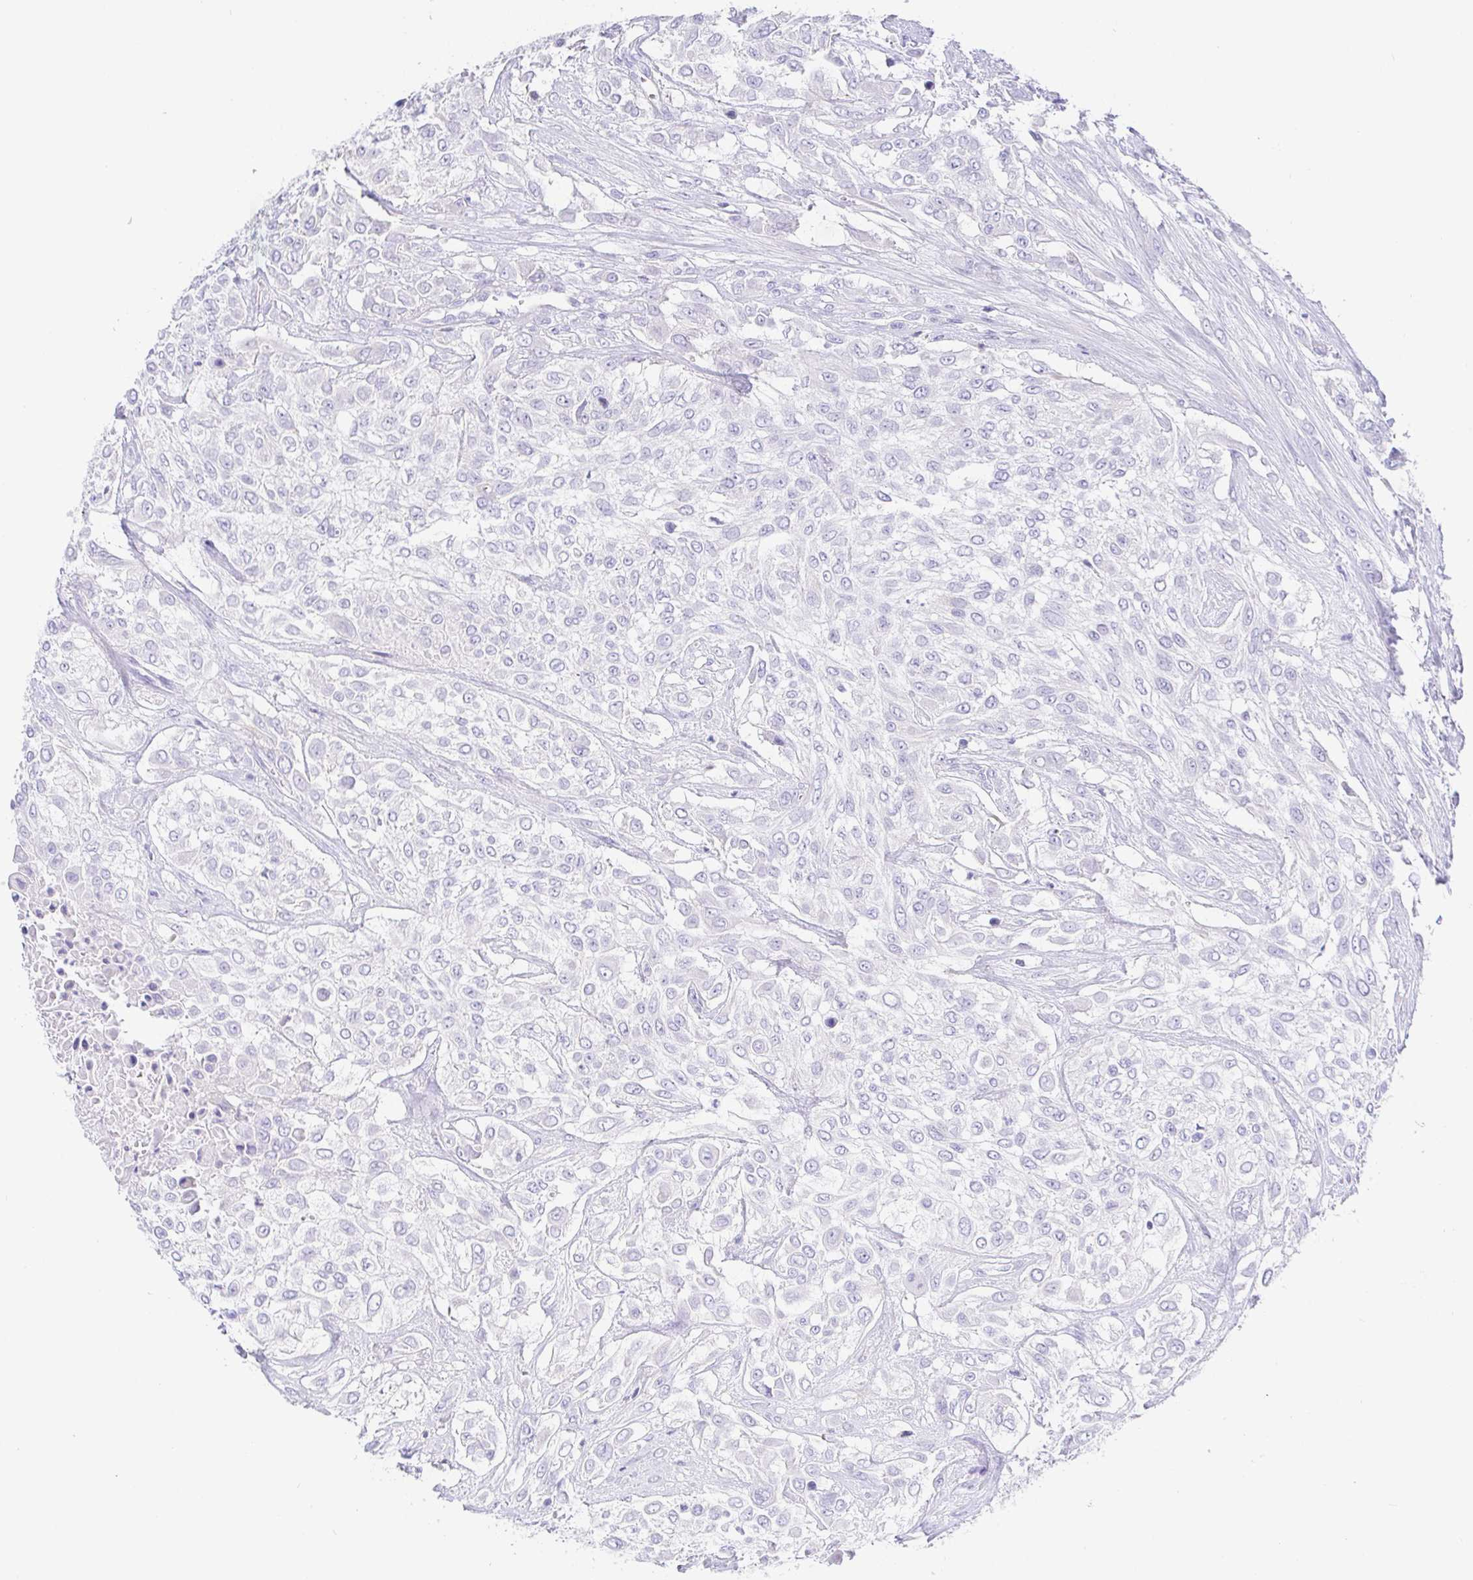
{"staining": {"intensity": "negative", "quantity": "none", "location": "none"}, "tissue": "urothelial cancer", "cell_type": "Tumor cells", "image_type": "cancer", "snomed": [{"axis": "morphology", "description": "Urothelial carcinoma, High grade"}, {"axis": "topography", "description": "Urinary bladder"}], "caption": "The micrograph shows no significant staining in tumor cells of urothelial cancer.", "gene": "PINLYP", "patient": {"sex": "male", "age": 57}}